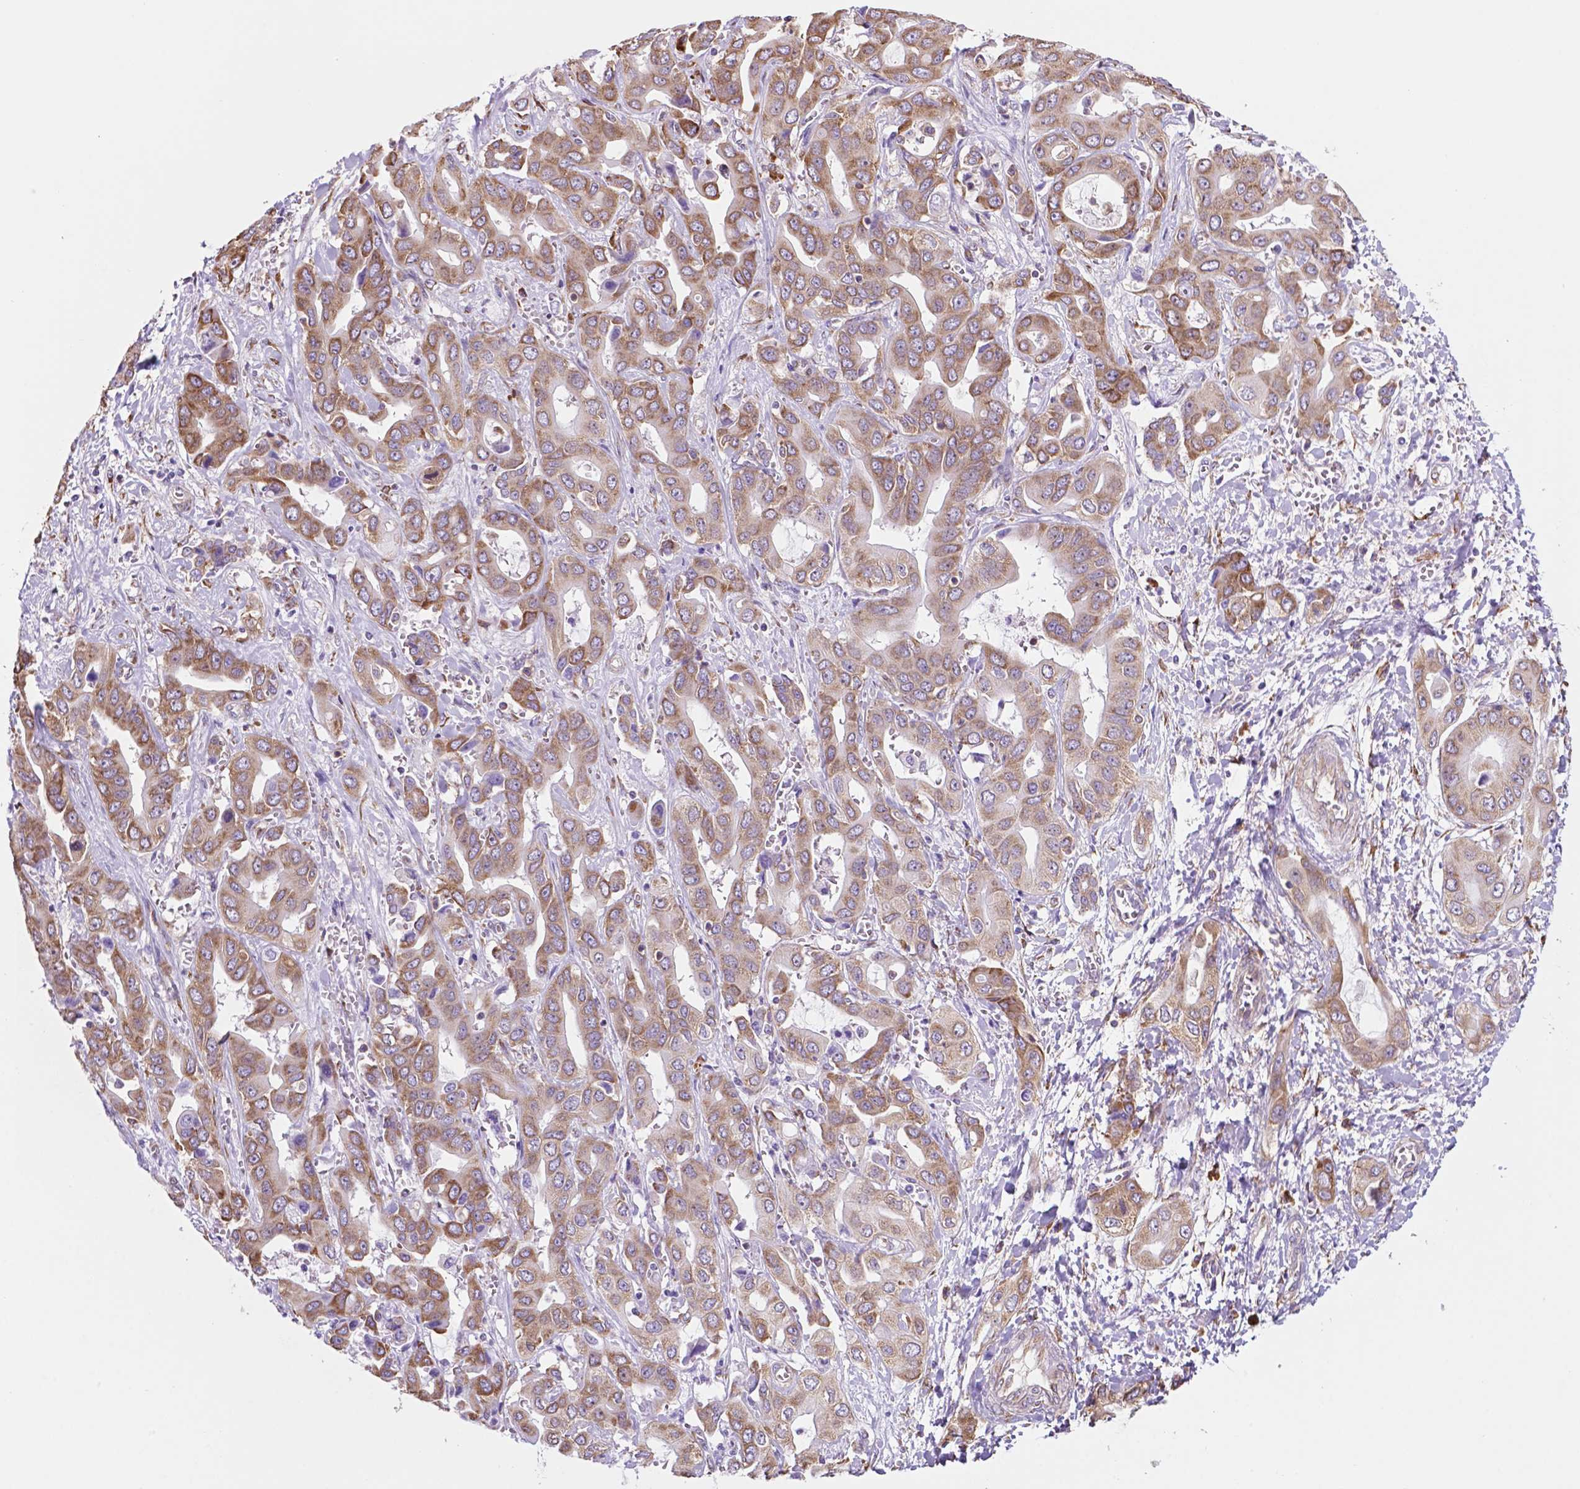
{"staining": {"intensity": "moderate", "quantity": ">75%", "location": "cytoplasmic/membranous"}, "tissue": "liver cancer", "cell_type": "Tumor cells", "image_type": "cancer", "snomed": [{"axis": "morphology", "description": "Cholangiocarcinoma"}, {"axis": "topography", "description": "Liver"}], "caption": "Tumor cells exhibit medium levels of moderate cytoplasmic/membranous staining in about >75% of cells in liver cholangiocarcinoma.", "gene": "RPL29", "patient": {"sex": "female", "age": 52}}